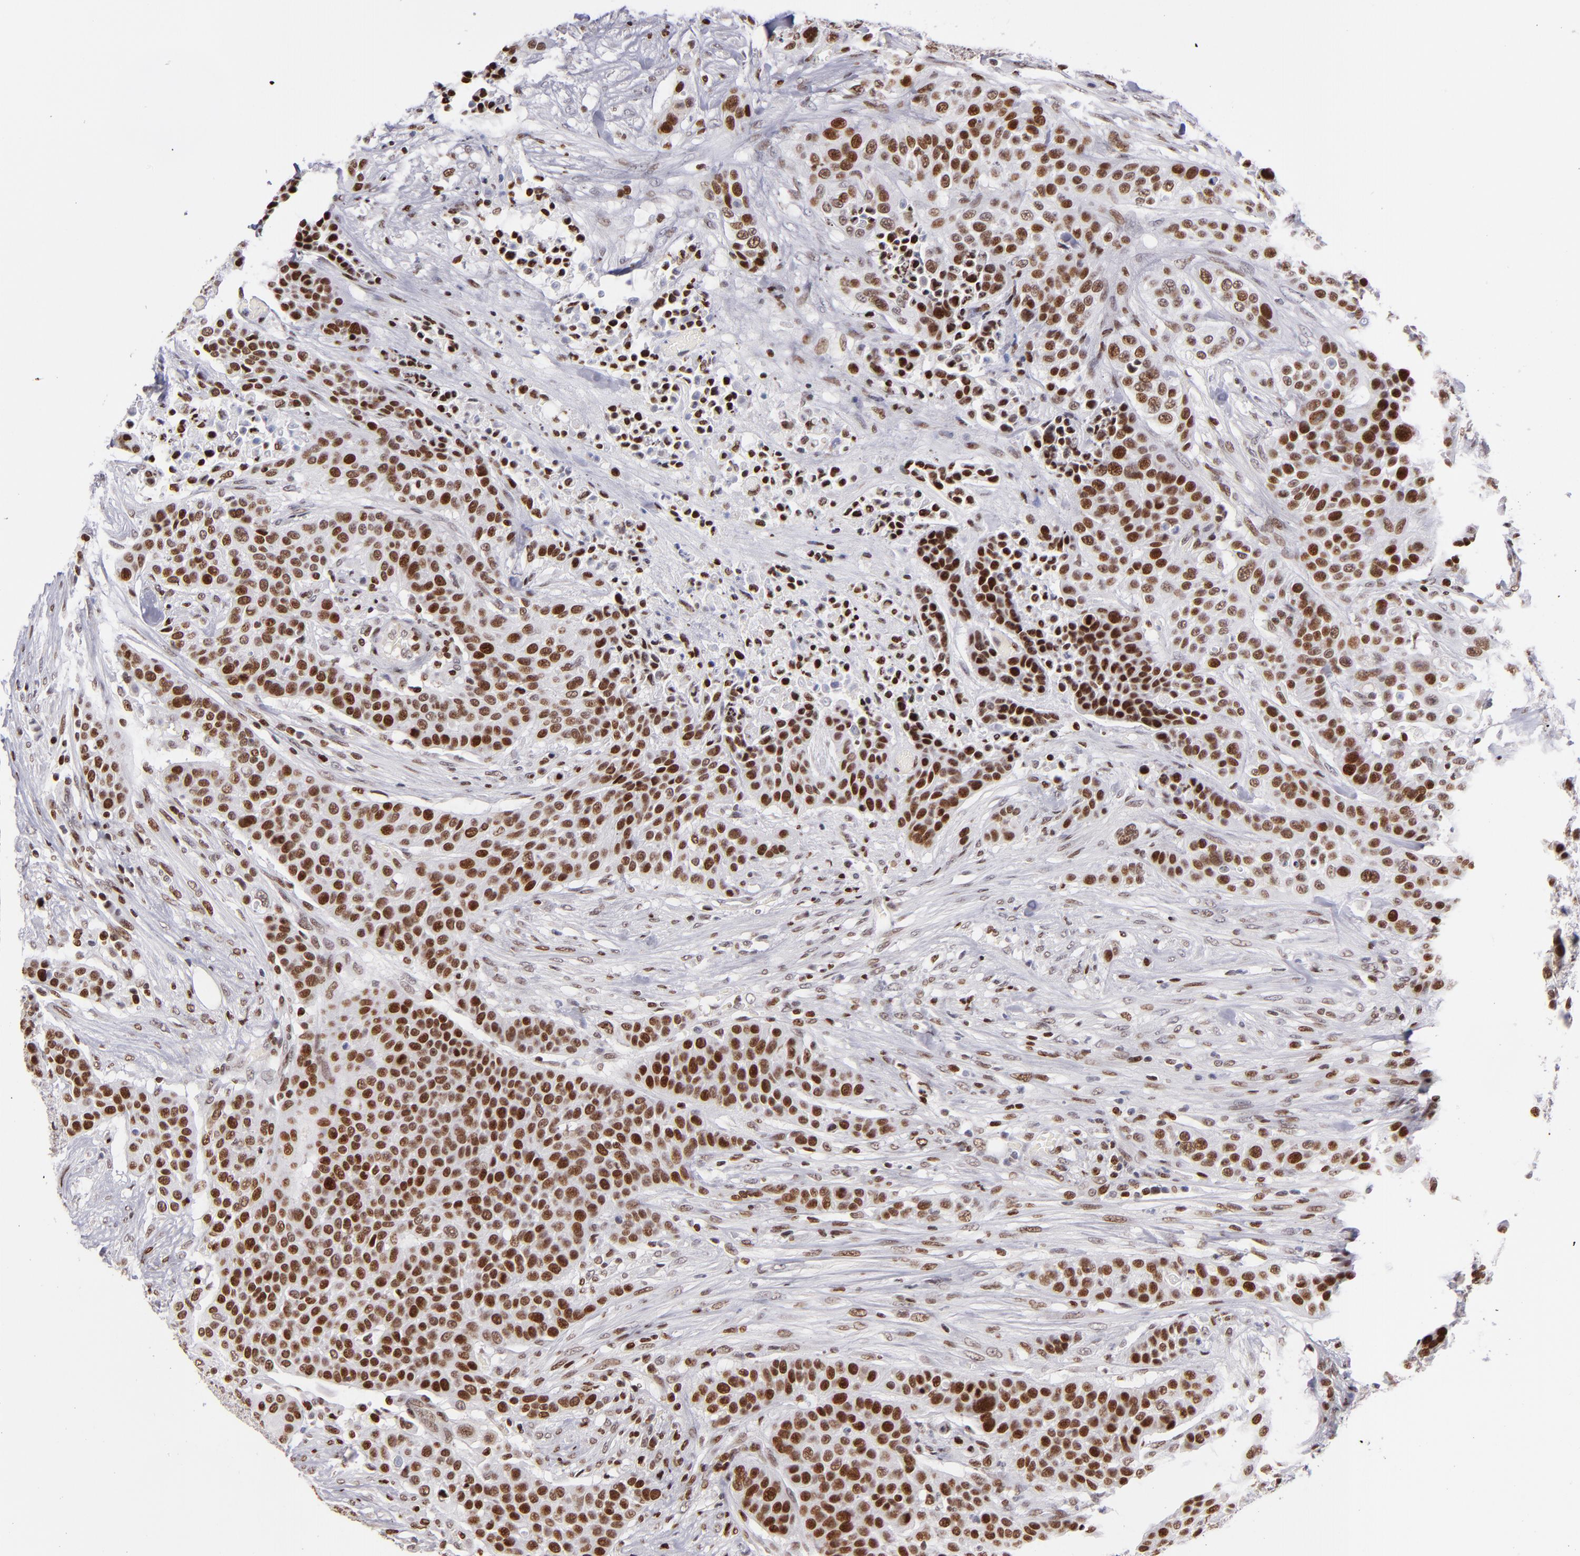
{"staining": {"intensity": "moderate", "quantity": "25%-75%", "location": "nuclear"}, "tissue": "urothelial cancer", "cell_type": "Tumor cells", "image_type": "cancer", "snomed": [{"axis": "morphology", "description": "Urothelial carcinoma, High grade"}, {"axis": "topography", "description": "Urinary bladder"}], "caption": "The micrograph reveals immunohistochemical staining of urothelial cancer. There is moderate nuclear expression is seen in approximately 25%-75% of tumor cells. The protein is shown in brown color, while the nuclei are stained blue.", "gene": "POLA1", "patient": {"sex": "male", "age": 74}}